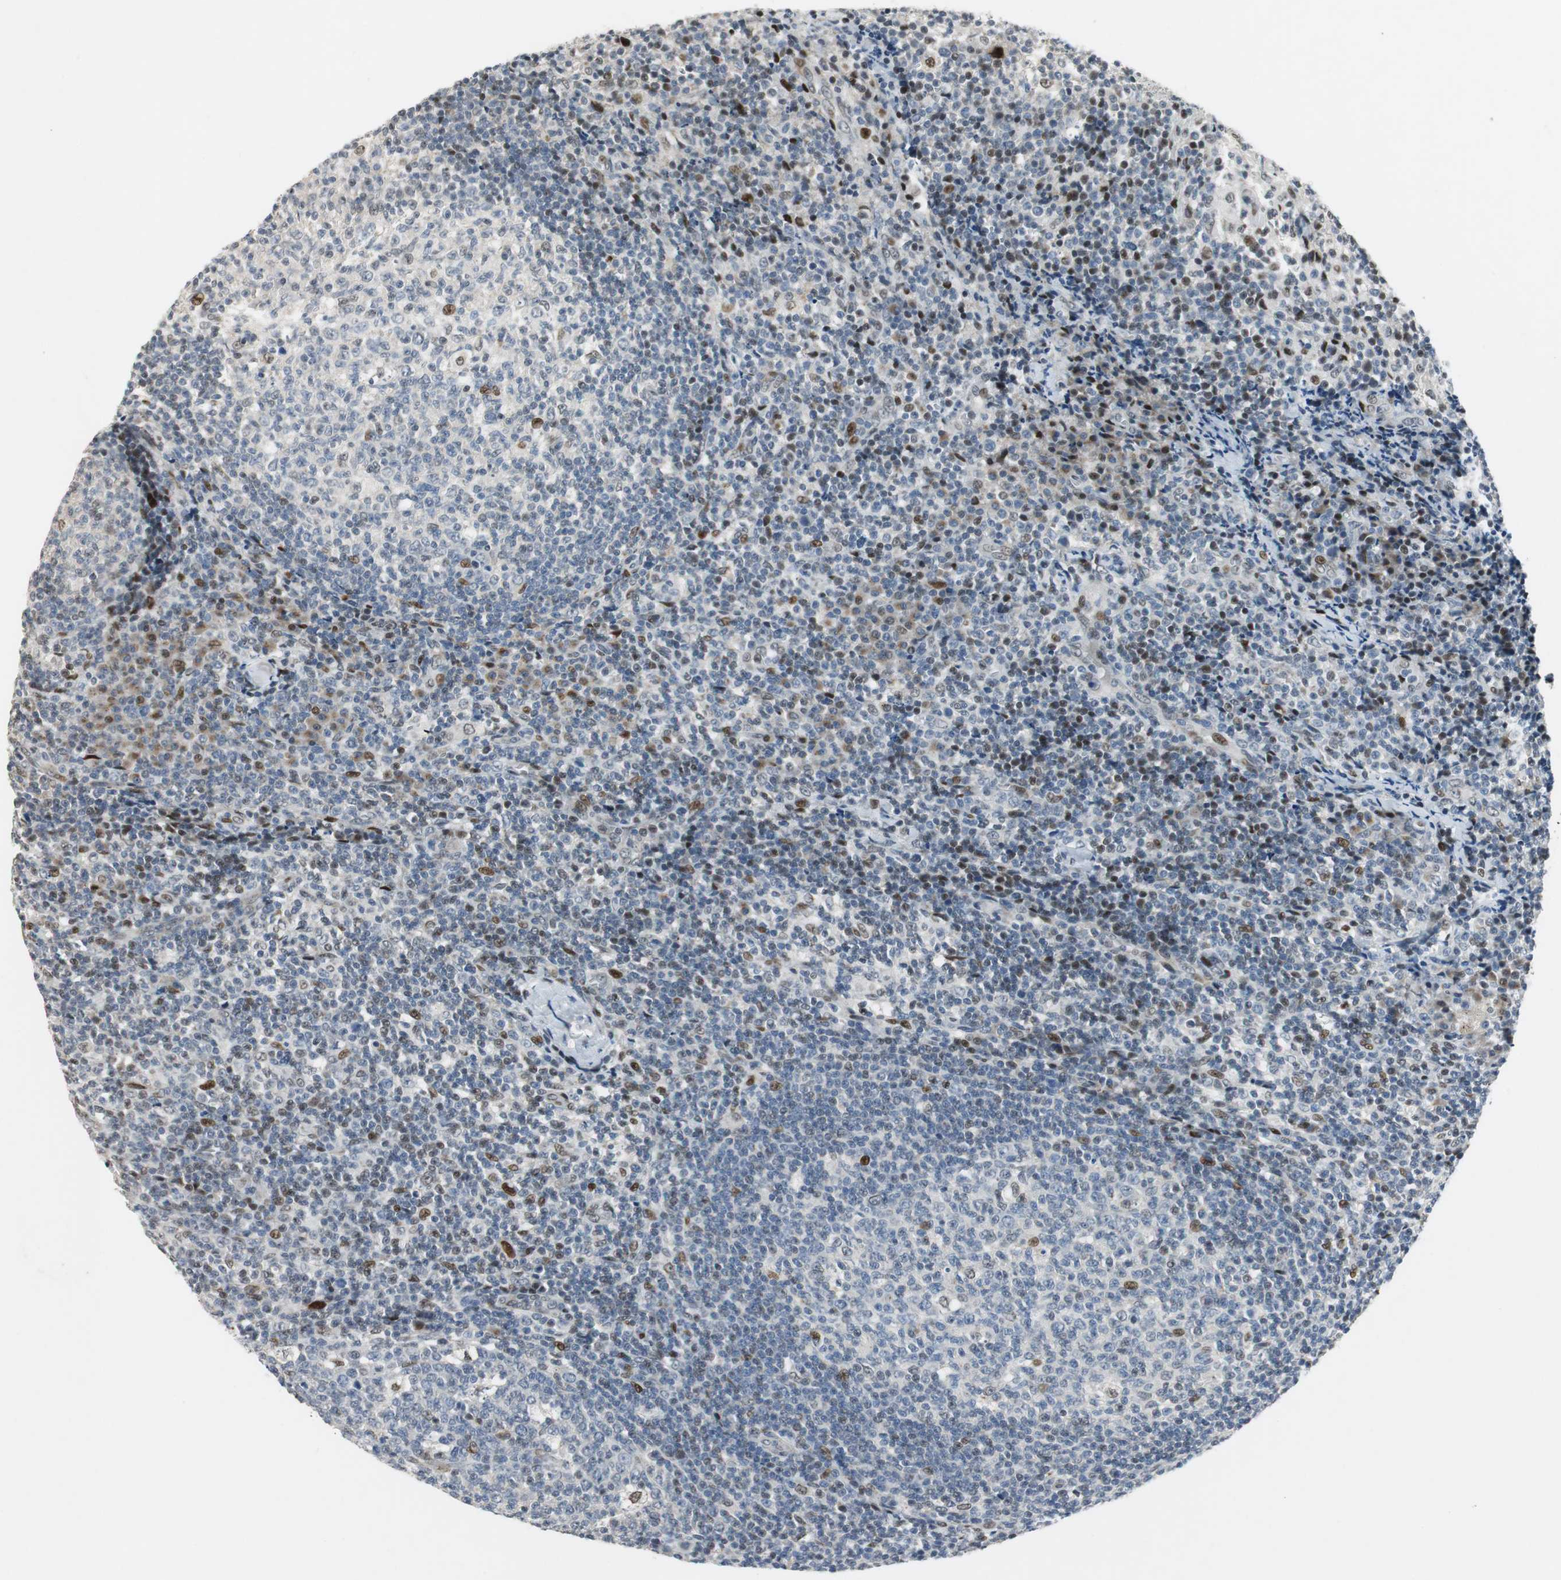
{"staining": {"intensity": "moderate", "quantity": "<25%", "location": "nuclear"}, "tissue": "lymph node", "cell_type": "Germinal center cells", "image_type": "normal", "snomed": [{"axis": "morphology", "description": "Normal tissue, NOS"}, {"axis": "morphology", "description": "Inflammation, NOS"}, {"axis": "topography", "description": "Lymph node"}], "caption": "Lymph node stained with a brown dye demonstrates moderate nuclear positive staining in about <25% of germinal center cells.", "gene": "AJUBA", "patient": {"sex": "male", "age": 55}}